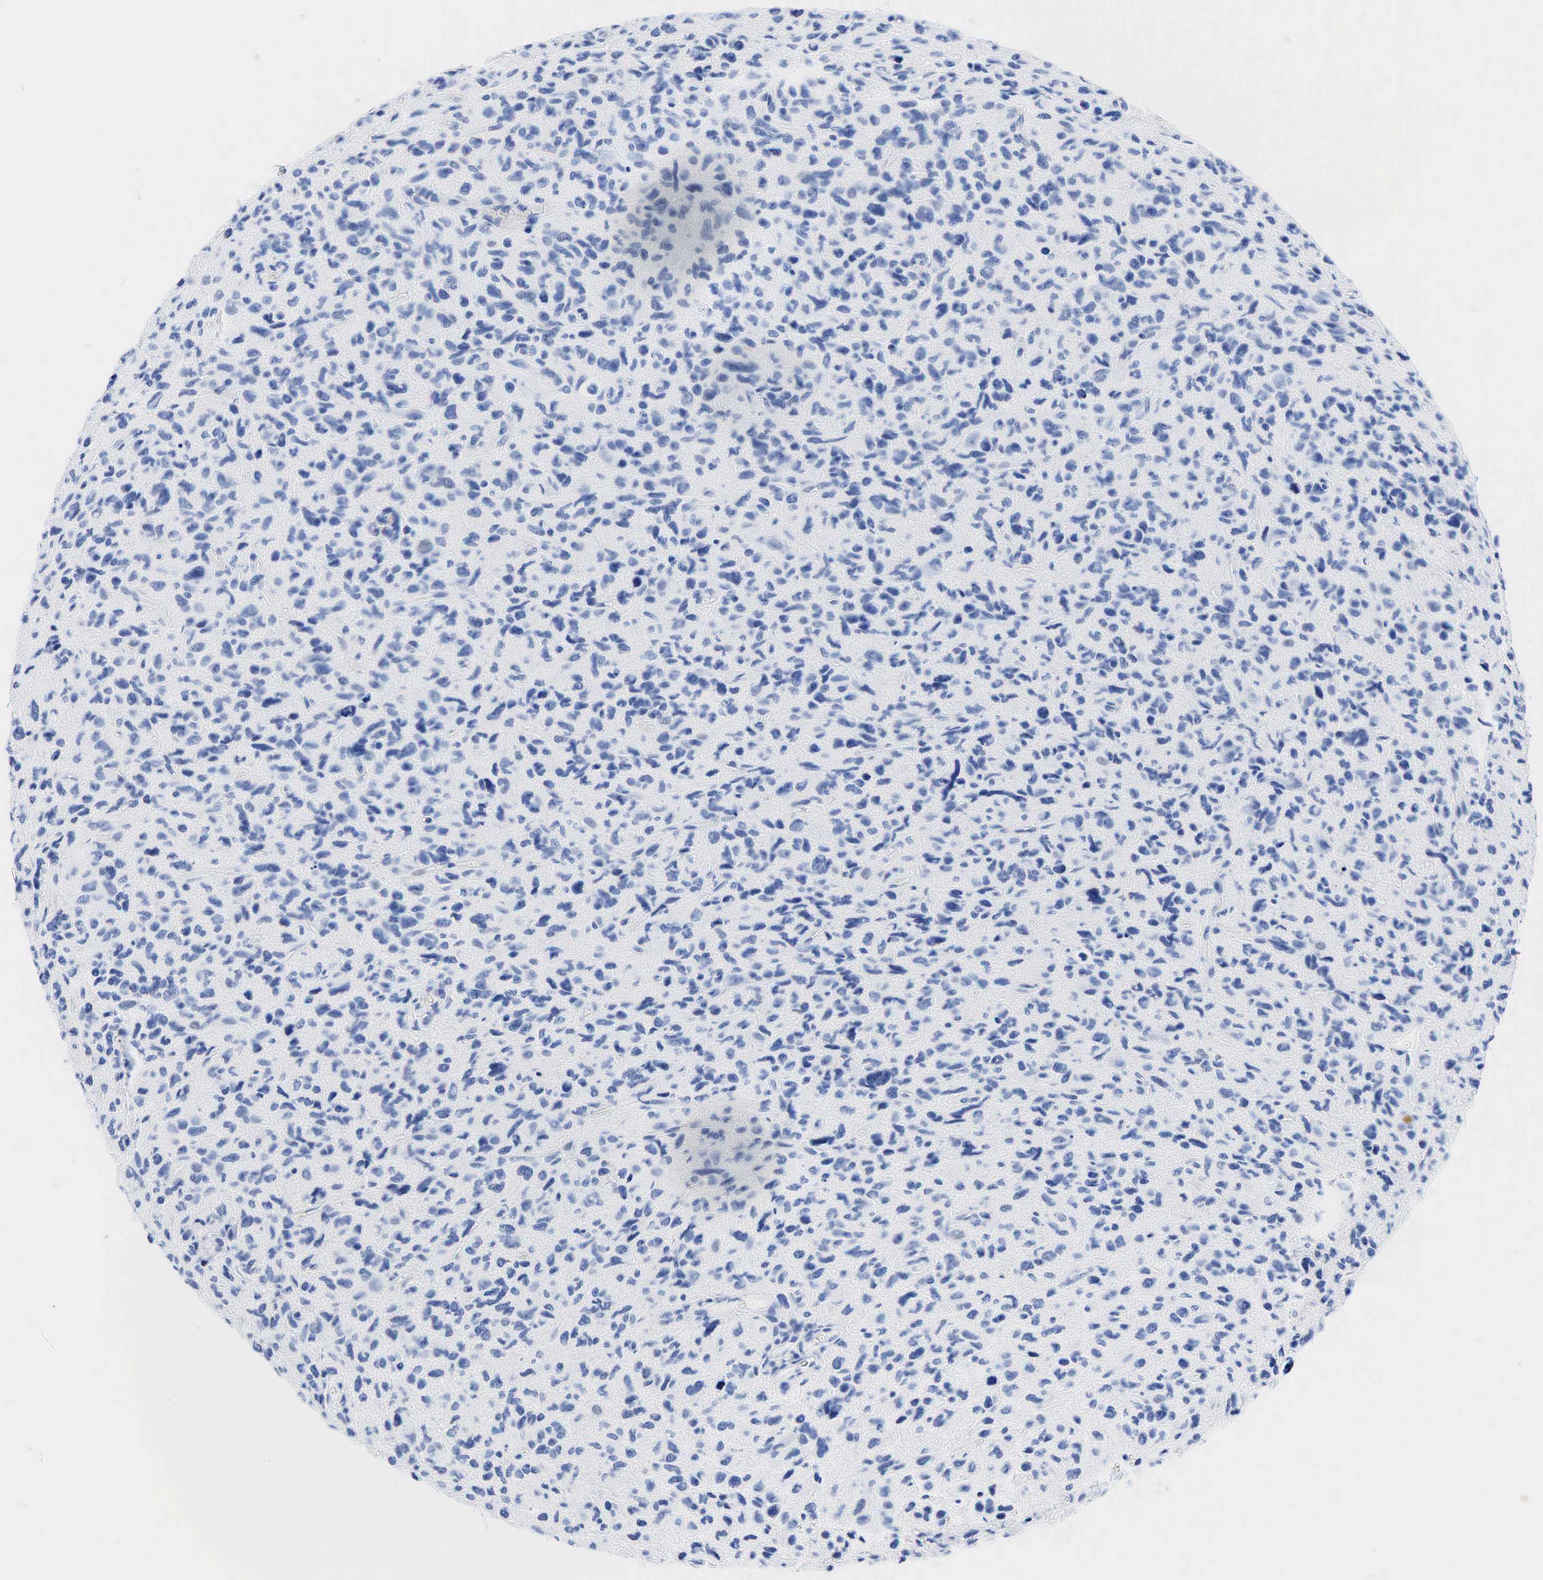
{"staining": {"intensity": "negative", "quantity": "none", "location": "none"}, "tissue": "glioma", "cell_type": "Tumor cells", "image_type": "cancer", "snomed": [{"axis": "morphology", "description": "Glioma, malignant, High grade"}, {"axis": "topography", "description": "Brain"}], "caption": "DAB (3,3'-diaminobenzidine) immunohistochemical staining of glioma demonstrates no significant expression in tumor cells.", "gene": "INHA", "patient": {"sex": "female", "age": 60}}